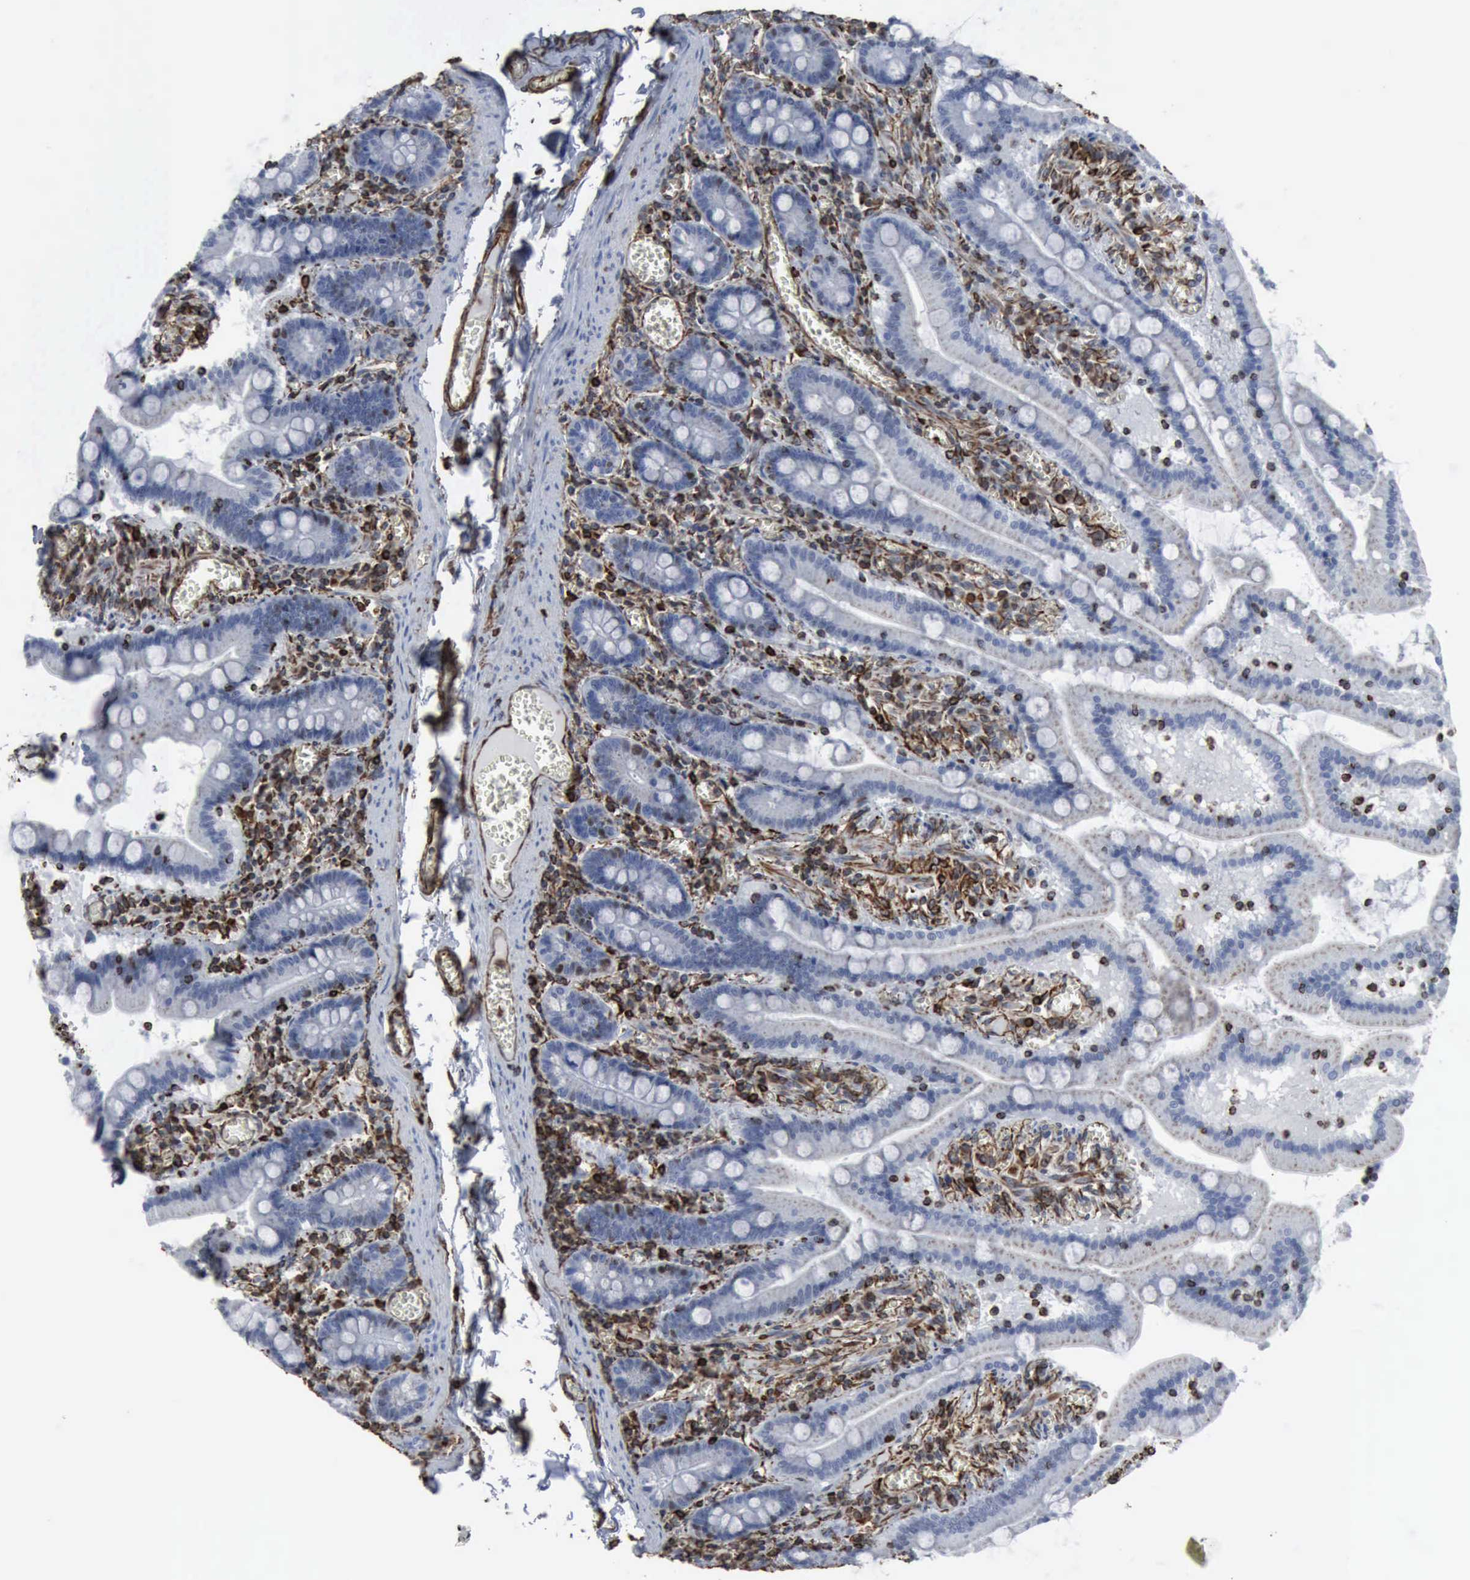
{"staining": {"intensity": "moderate", "quantity": "<25%", "location": "nuclear"}, "tissue": "small intestine", "cell_type": "Glandular cells", "image_type": "normal", "snomed": [{"axis": "morphology", "description": "Normal tissue, NOS"}, {"axis": "topography", "description": "Small intestine"}], "caption": "High-magnification brightfield microscopy of benign small intestine stained with DAB (3,3'-diaminobenzidine) (brown) and counterstained with hematoxylin (blue). glandular cells exhibit moderate nuclear staining is appreciated in about<25% of cells.", "gene": "CCNE1", "patient": {"sex": "male", "age": 59}}